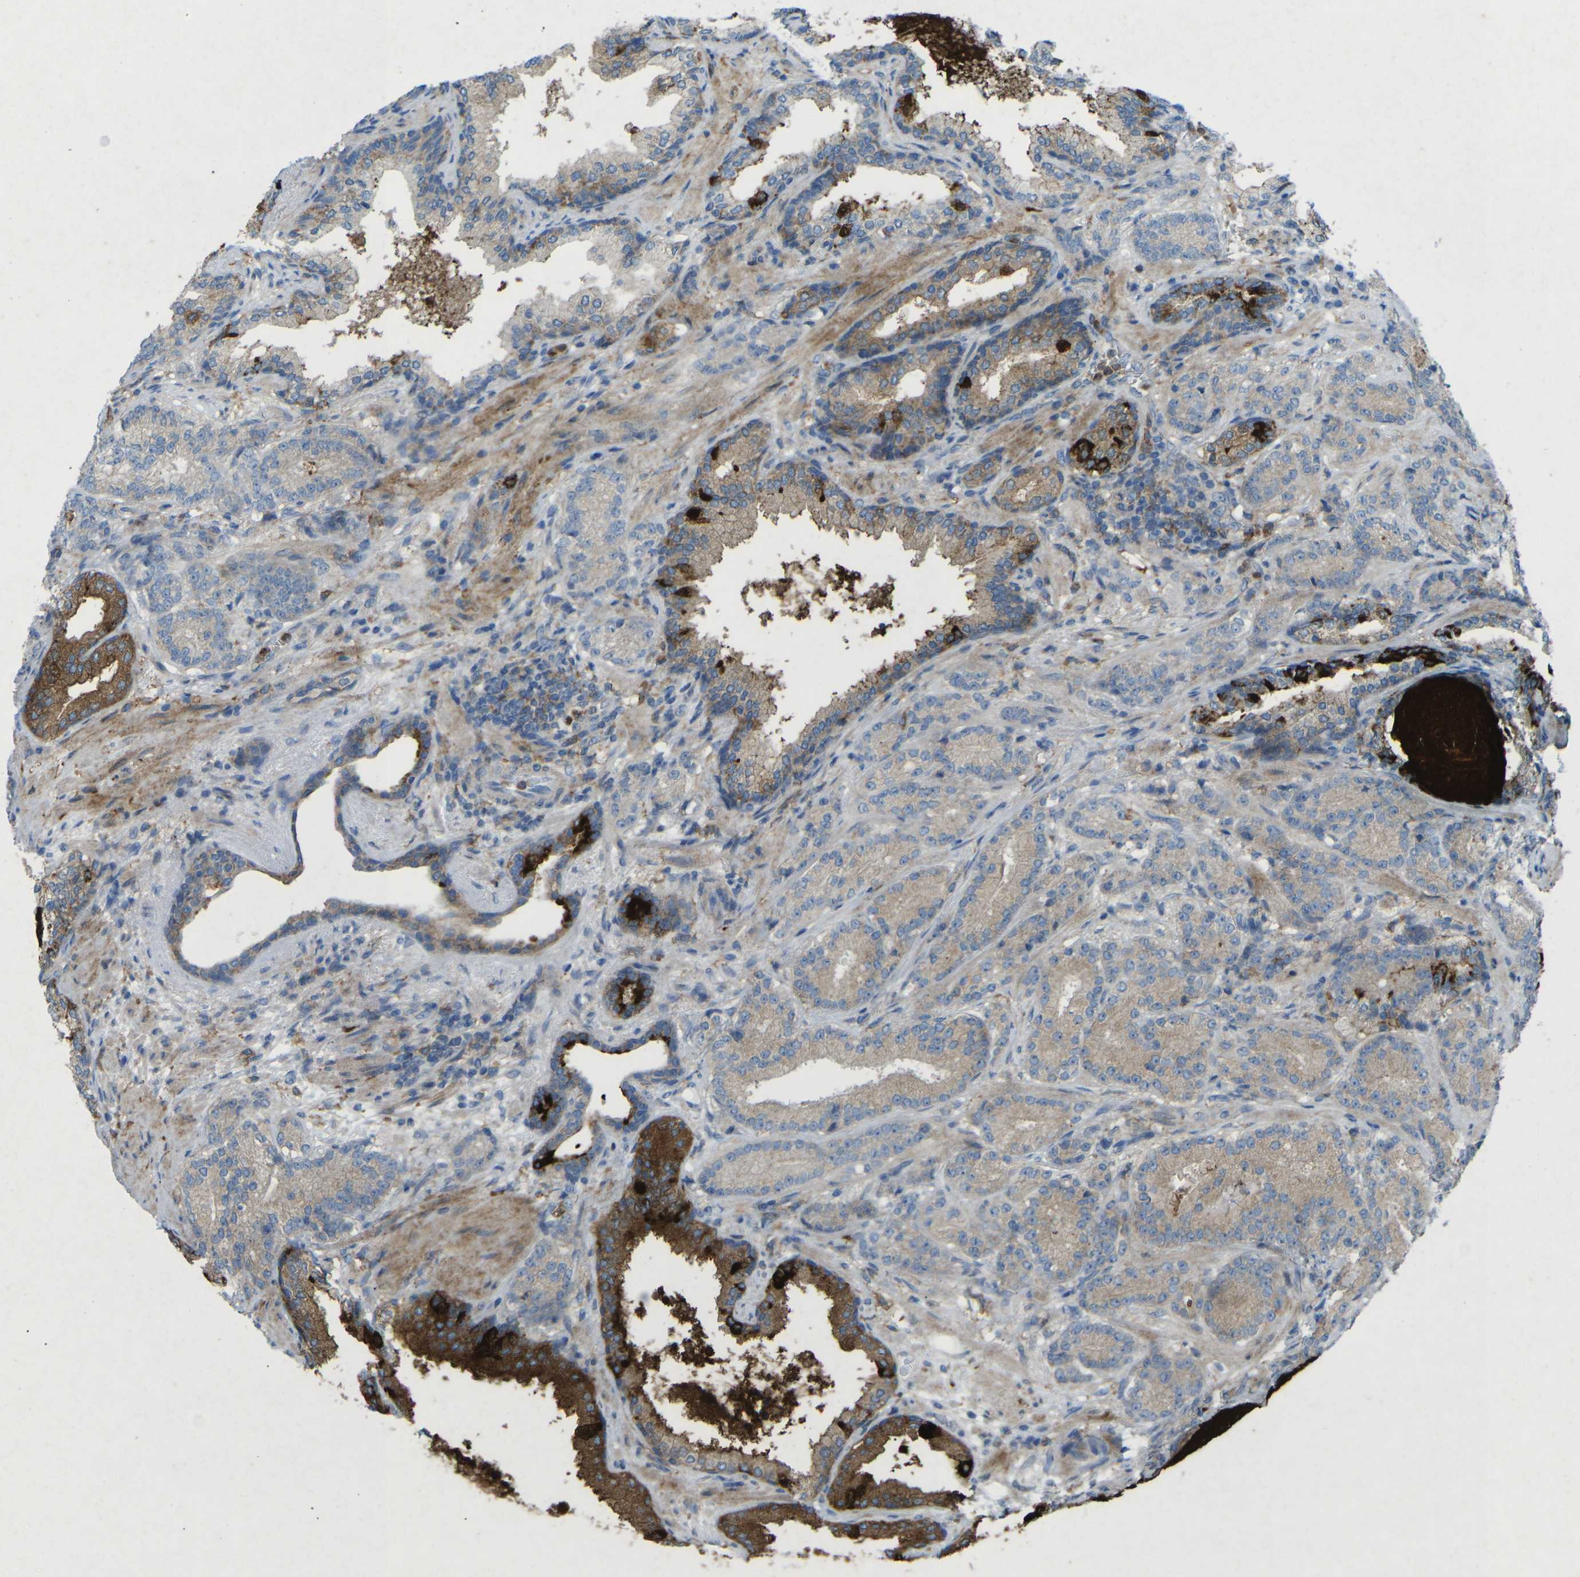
{"staining": {"intensity": "weak", "quantity": "25%-75%", "location": "cytoplasmic/membranous"}, "tissue": "prostate cancer", "cell_type": "Tumor cells", "image_type": "cancer", "snomed": [{"axis": "morphology", "description": "Adenocarcinoma, High grade"}, {"axis": "topography", "description": "Prostate"}], "caption": "The micrograph exhibits staining of adenocarcinoma (high-grade) (prostate), revealing weak cytoplasmic/membranous protein expression (brown color) within tumor cells.", "gene": "STK11", "patient": {"sex": "male", "age": 61}}